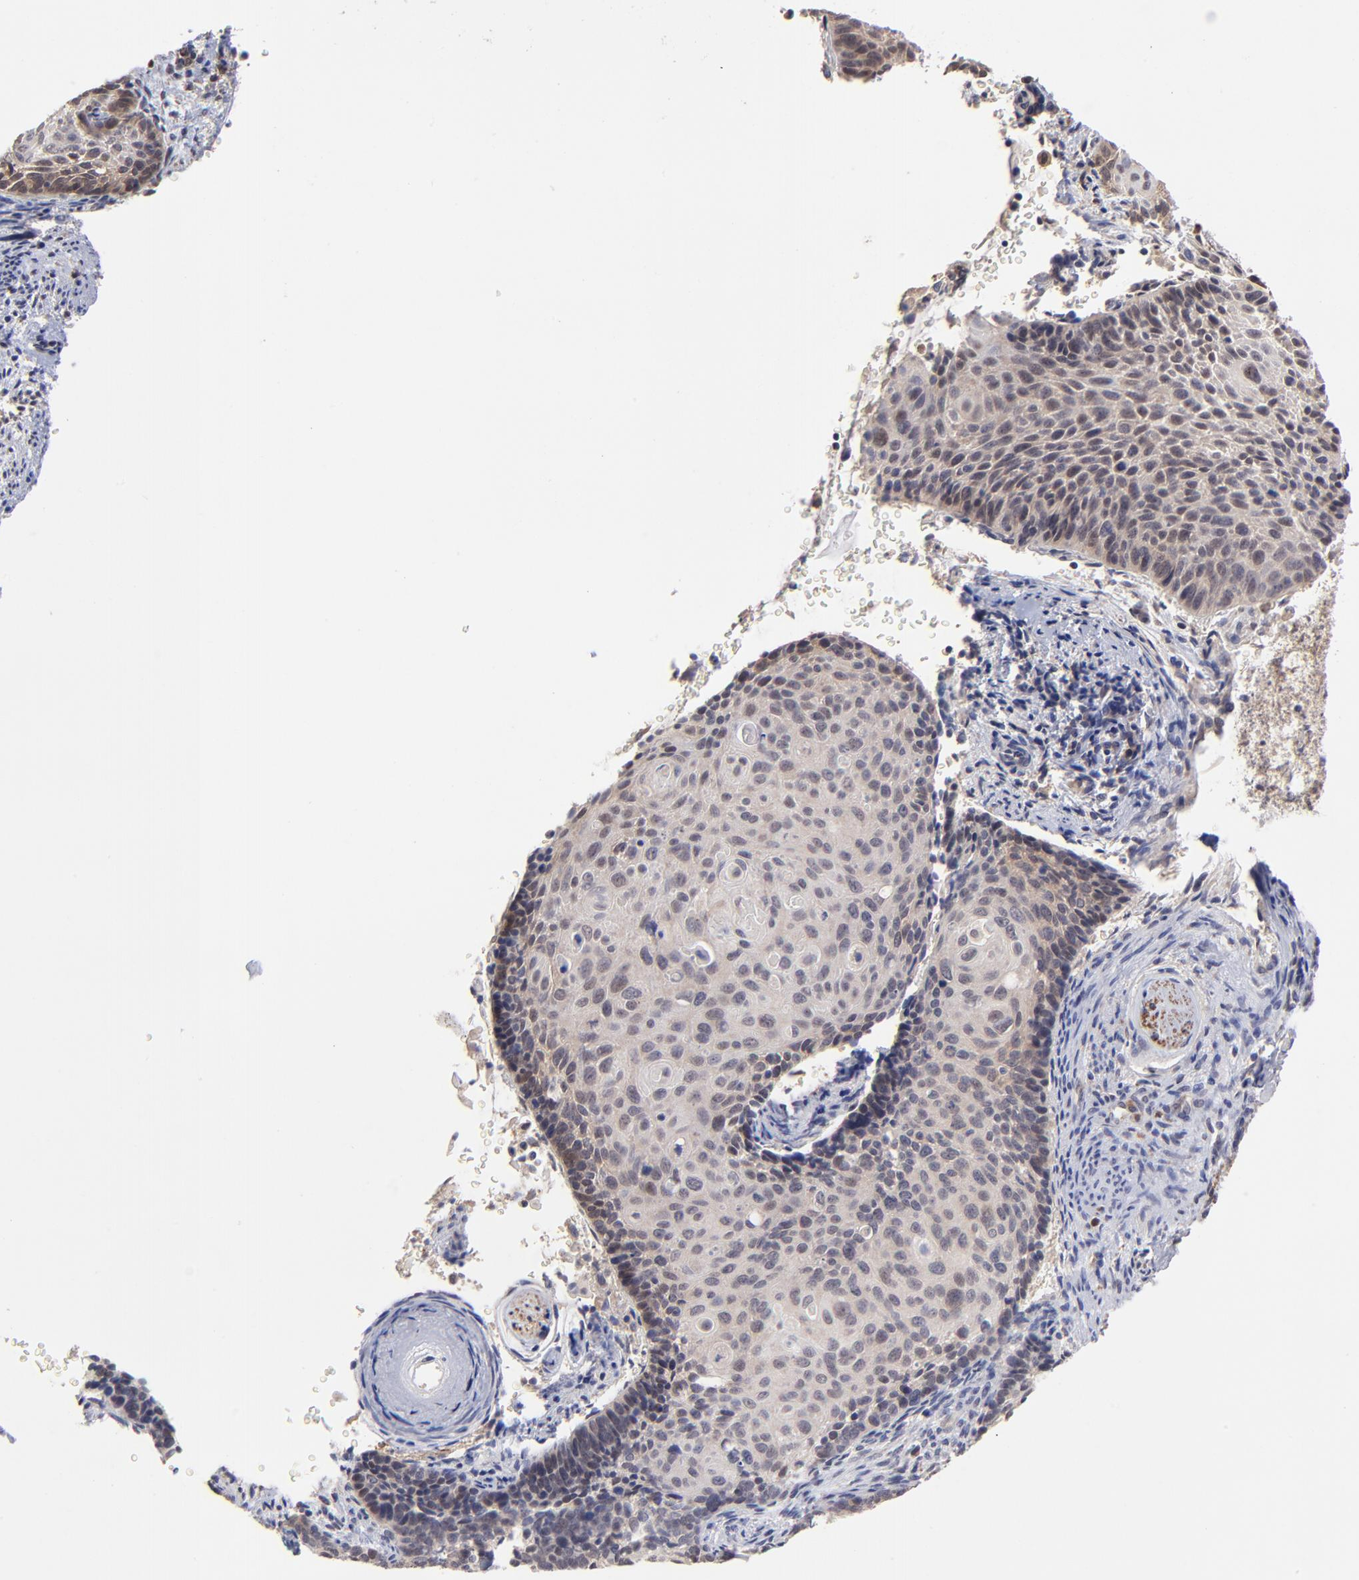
{"staining": {"intensity": "weak", "quantity": "<25%", "location": "cytoplasmic/membranous"}, "tissue": "cervical cancer", "cell_type": "Tumor cells", "image_type": "cancer", "snomed": [{"axis": "morphology", "description": "Squamous cell carcinoma, NOS"}, {"axis": "topography", "description": "Cervix"}], "caption": "This photomicrograph is of cervical cancer stained with IHC to label a protein in brown with the nuclei are counter-stained blue. There is no staining in tumor cells.", "gene": "CHL1", "patient": {"sex": "female", "age": 33}}